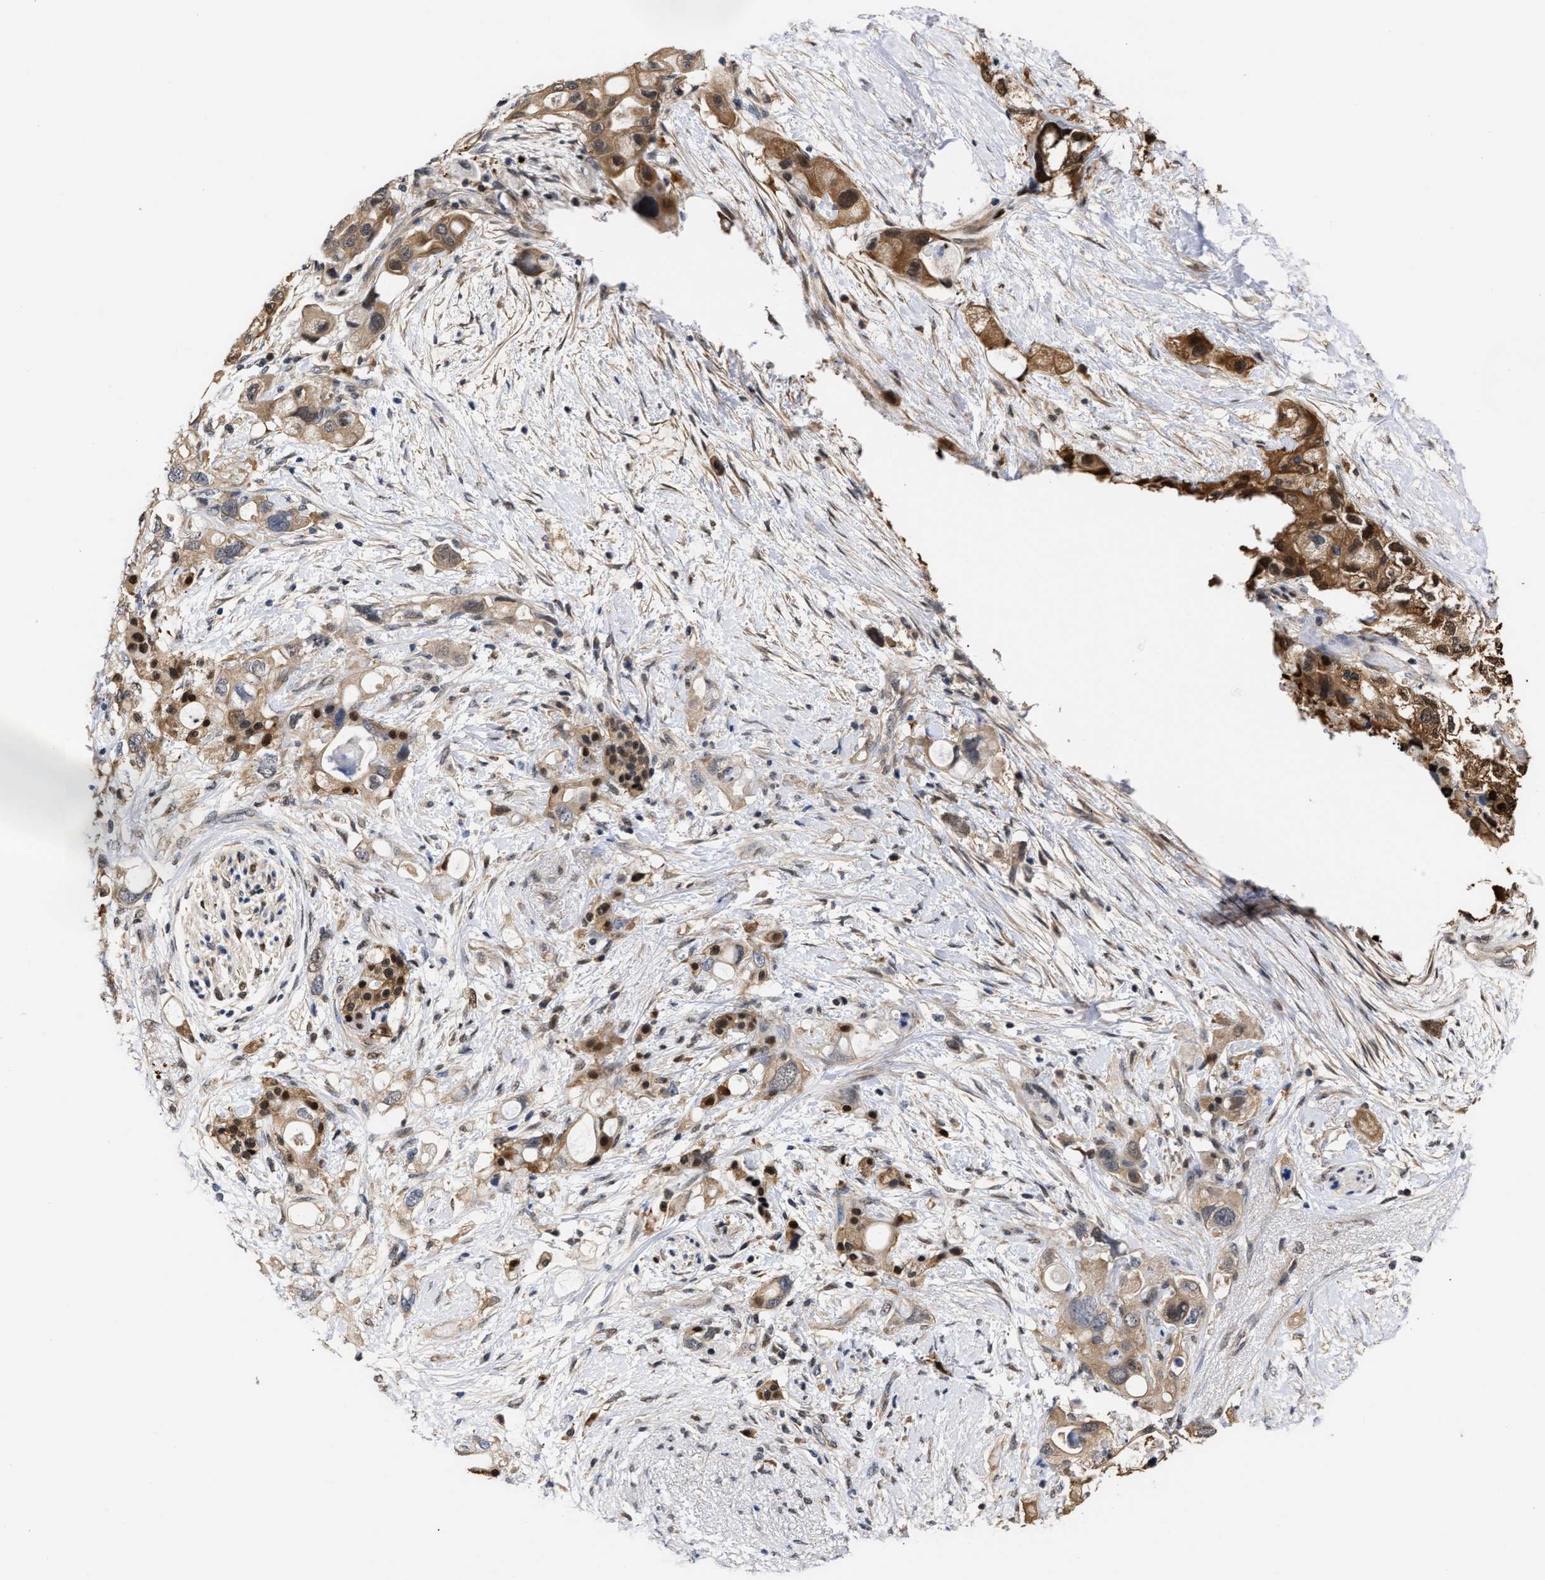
{"staining": {"intensity": "moderate", "quantity": ">75%", "location": "cytoplasmic/membranous,nuclear"}, "tissue": "pancreatic cancer", "cell_type": "Tumor cells", "image_type": "cancer", "snomed": [{"axis": "morphology", "description": "Adenocarcinoma, NOS"}, {"axis": "topography", "description": "Pancreas"}], "caption": "Immunohistochemistry (IHC) histopathology image of neoplastic tissue: human adenocarcinoma (pancreatic) stained using IHC shows medium levels of moderate protein expression localized specifically in the cytoplasmic/membranous and nuclear of tumor cells, appearing as a cytoplasmic/membranous and nuclear brown color.", "gene": "KLHDC1", "patient": {"sex": "female", "age": 56}}